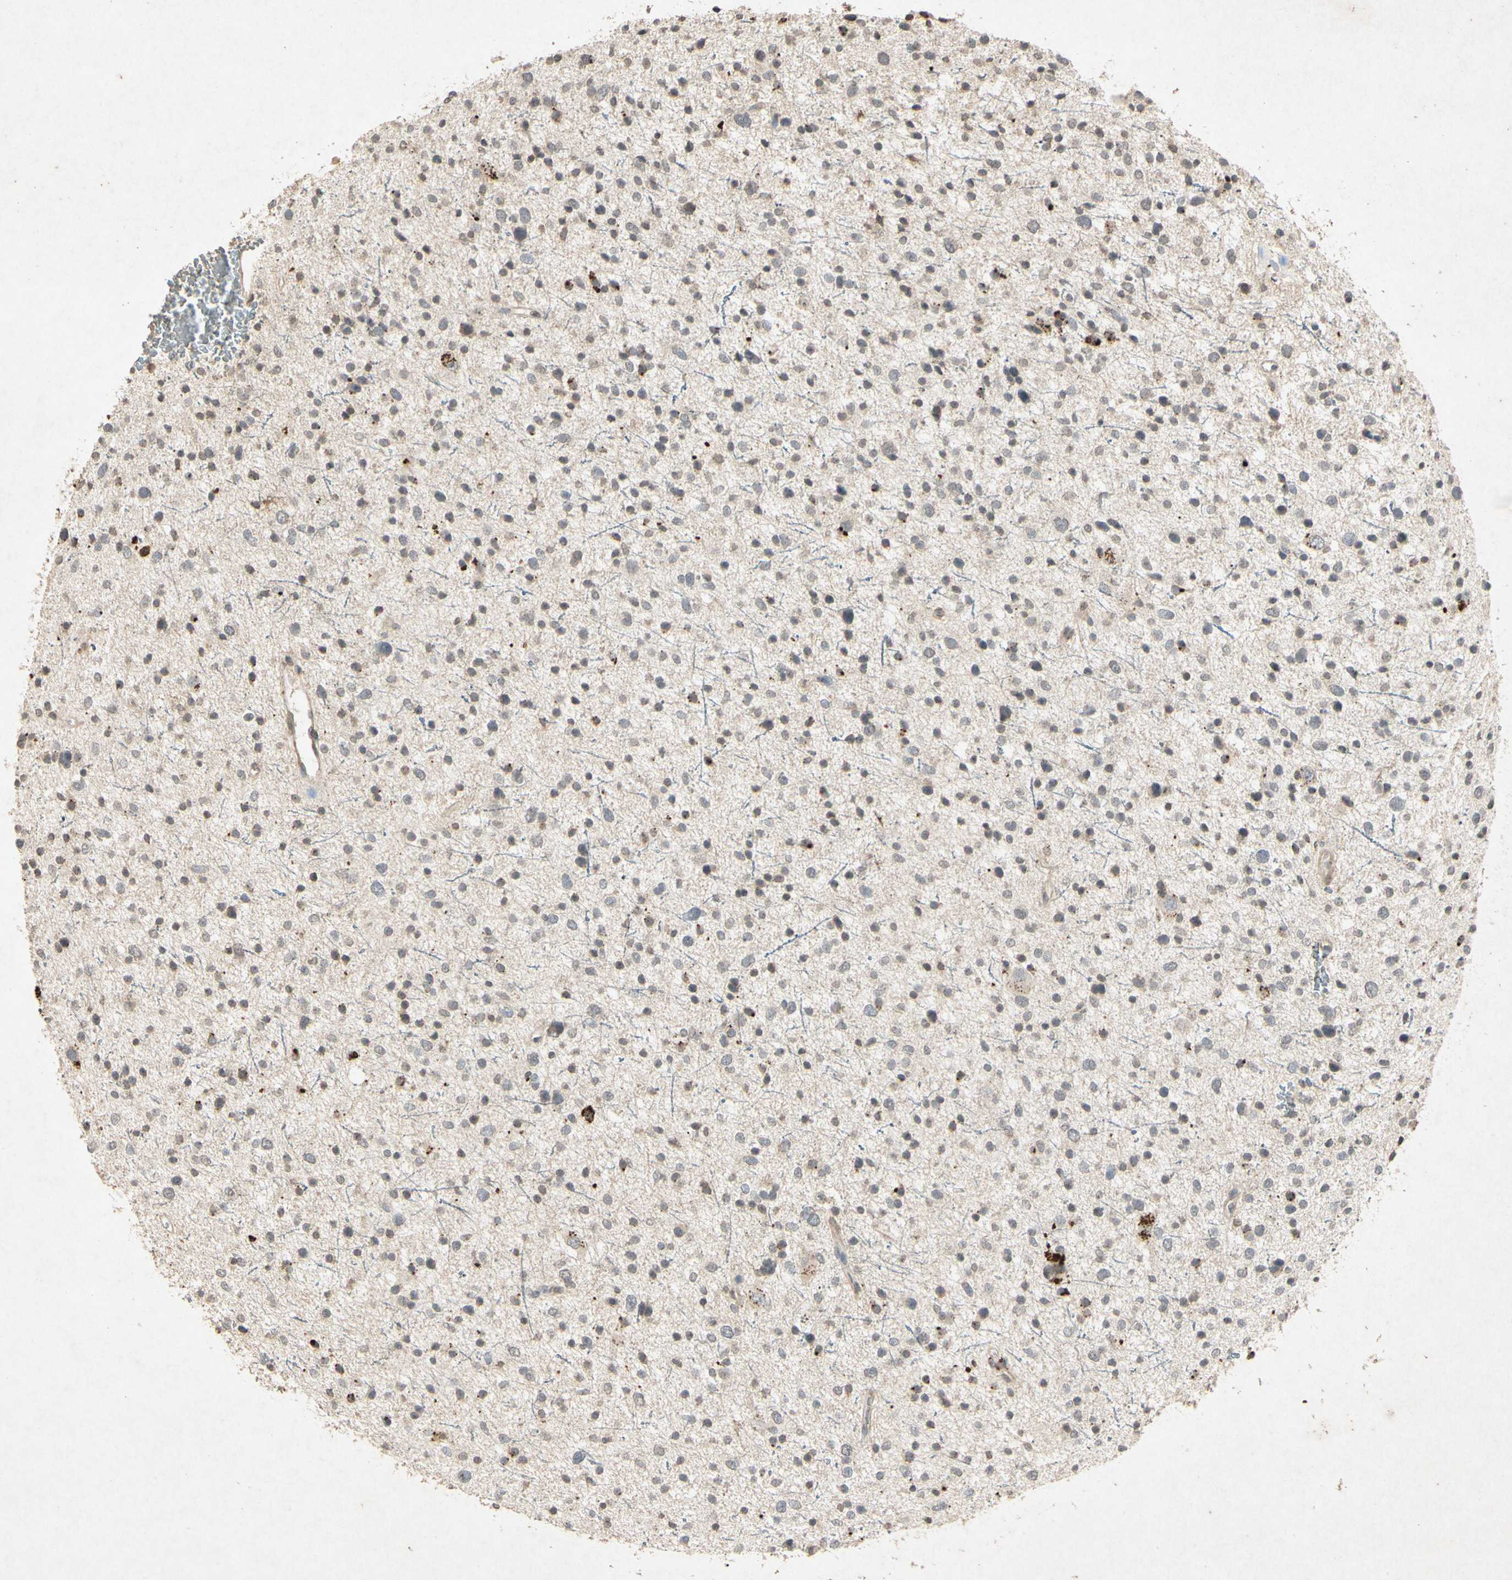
{"staining": {"intensity": "weak", "quantity": "25%-75%", "location": "cytoplasmic/membranous"}, "tissue": "glioma", "cell_type": "Tumor cells", "image_type": "cancer", "snomed": [{"axis": "morphology", "description": "Glioma, malignant, Low grade"}, {"axis": "topography", "description": "Brain"}], "caption": "A high-resolution histopathology image shows IHC staining of malignant low-grade glioma, which demonstrates weak cytoplasmic/membranous positivity in about 25%-75% of tumor cells.", "gene": "MSRB1", "patient": {"sex": "female", "age": 37}}